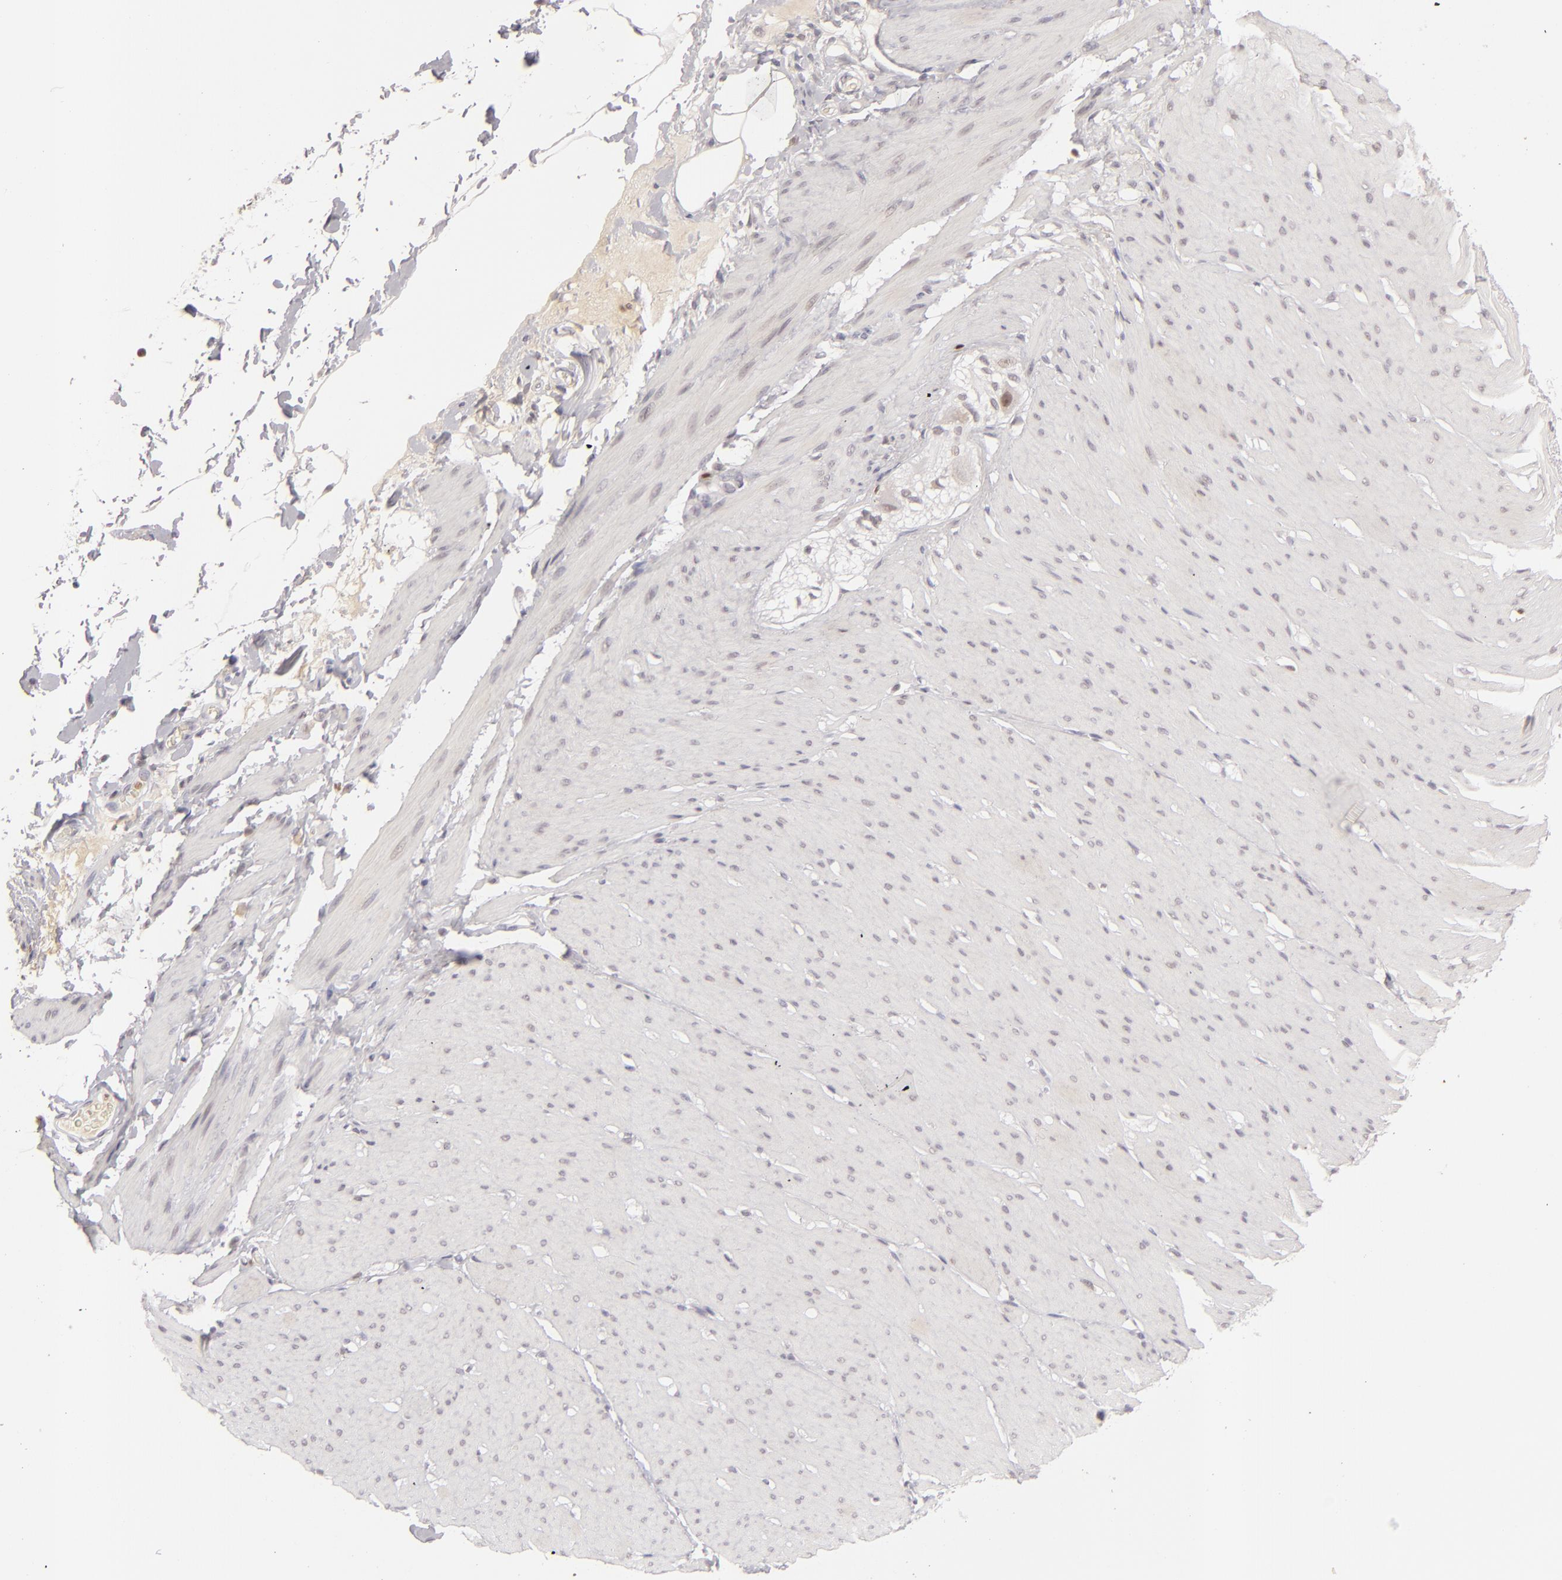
{"staining": {"intensity": "negative", "quantity": "none", "location": "none"}, "tissue": "smooth muscle", "cell_type": "Smooth muscle cells", "image_type": "normal", "snomed": [{"axis": "morphology", "description": "Normal tissue, NOS"}, {"axis": "topography", "description": "Smooth muscle"}, {"axis": "topography", "description": "Colon"}], "caption": "Smooth muscle cells show no significant protein positivity in benign smooth muscle. Brightfield microscopy of immunohistochemistry (IHC) stained with DAB (brown) and hematoxylin (blue), captured at high magnification.", "gene": "FEN1", "patient": {"sex": "male", "age": 67}}